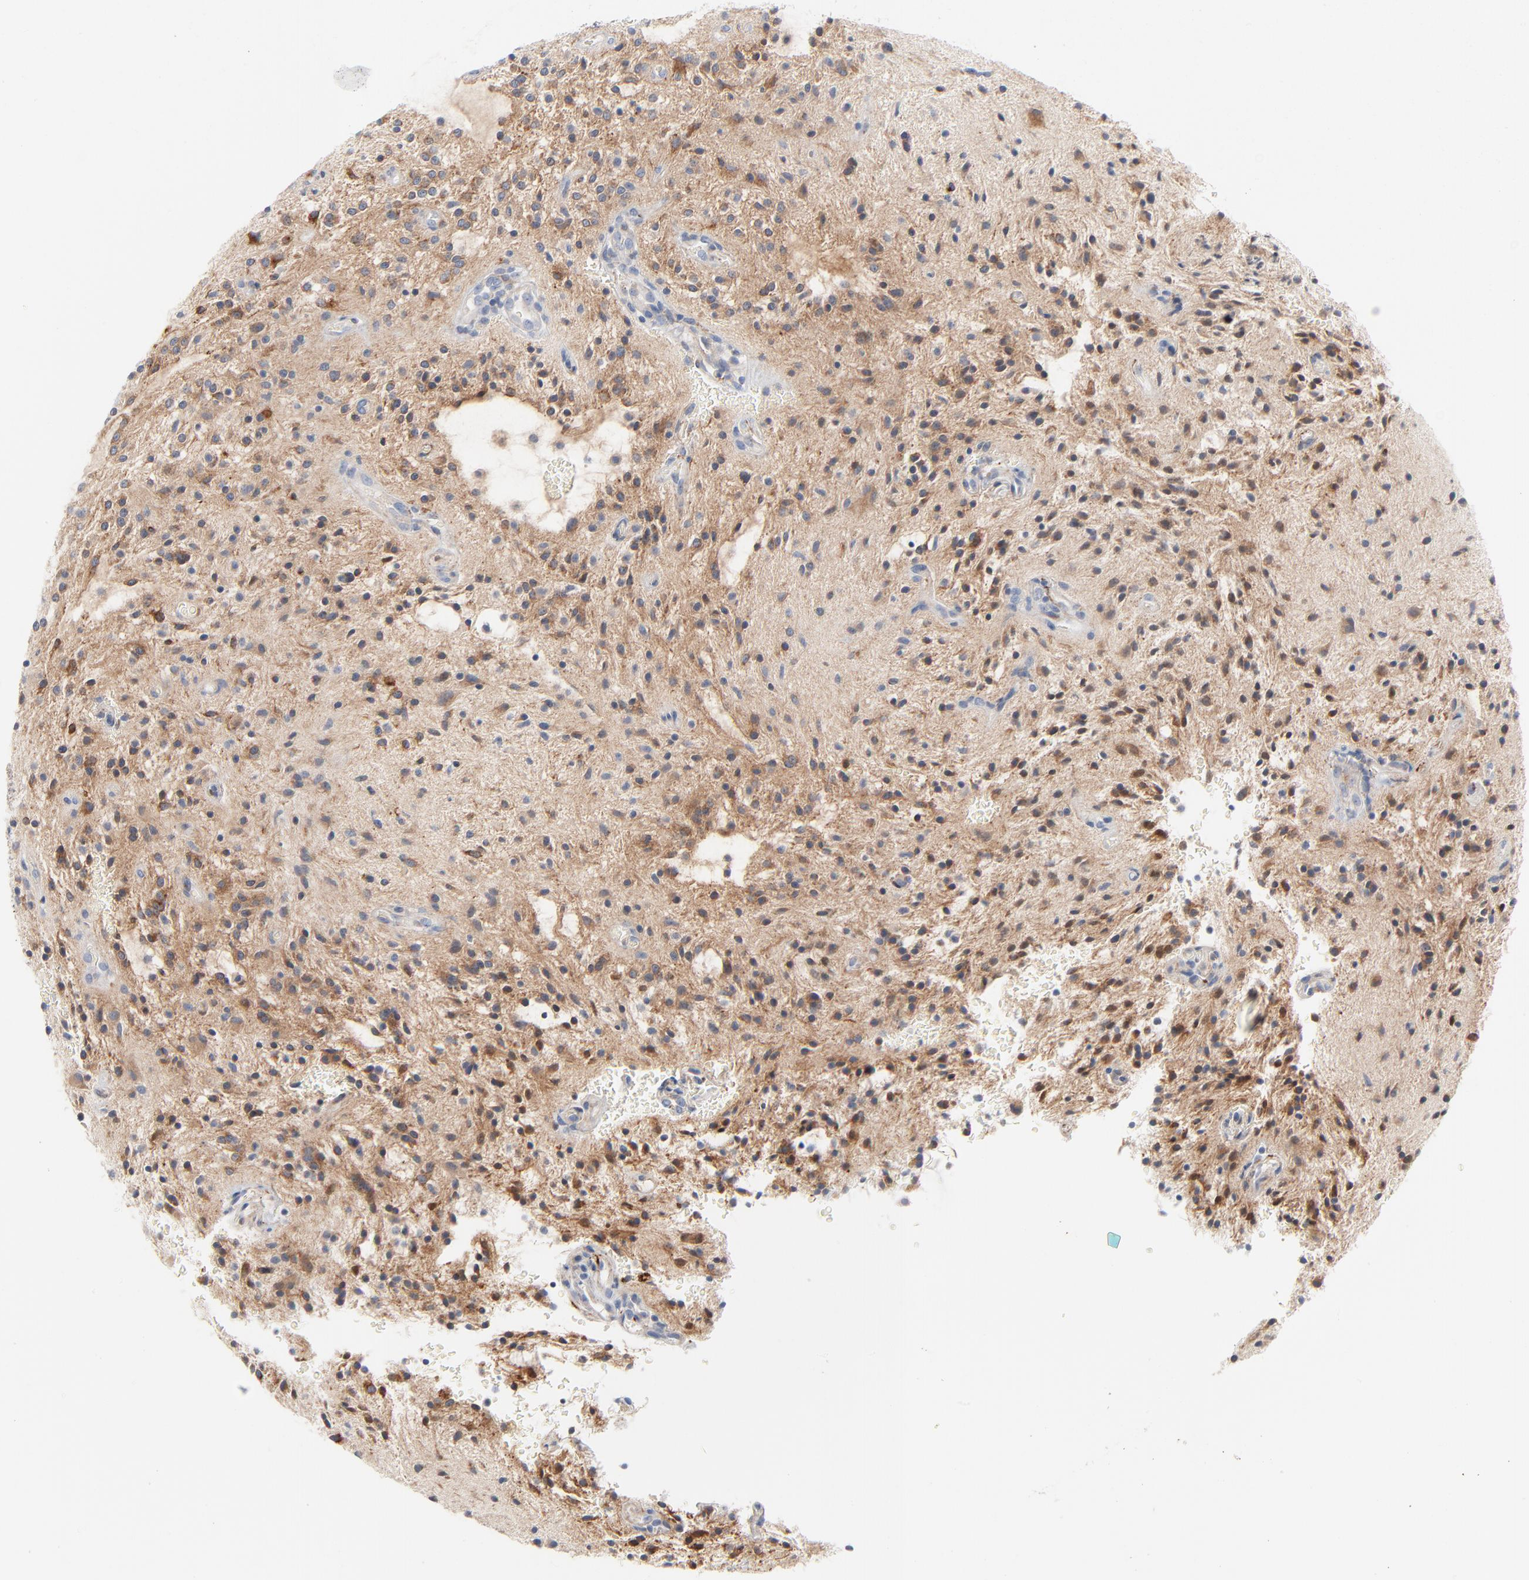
{"staining": {"intensity": "moderate", "quantity": "25%-75%", "location": "cytoplasmic/membranous"}, "tissue": "glioma", "cell_type": "Tumor cells", "image_type": "cancer", "snomed": [{"axis": "morphology", "description": "Glioma, malignant, NOS"}, {"axis": "topography", "description": "Cerebellum"}], "caption": "Immunohistochemical staining of human glioma (malignant) shows medium levels of moderate cytoplasmic/membranous protein staining in approximately 25%-75% of tumor cells.", "gene": "IFT43", "patient": {"sex": "female", "age": 10}}